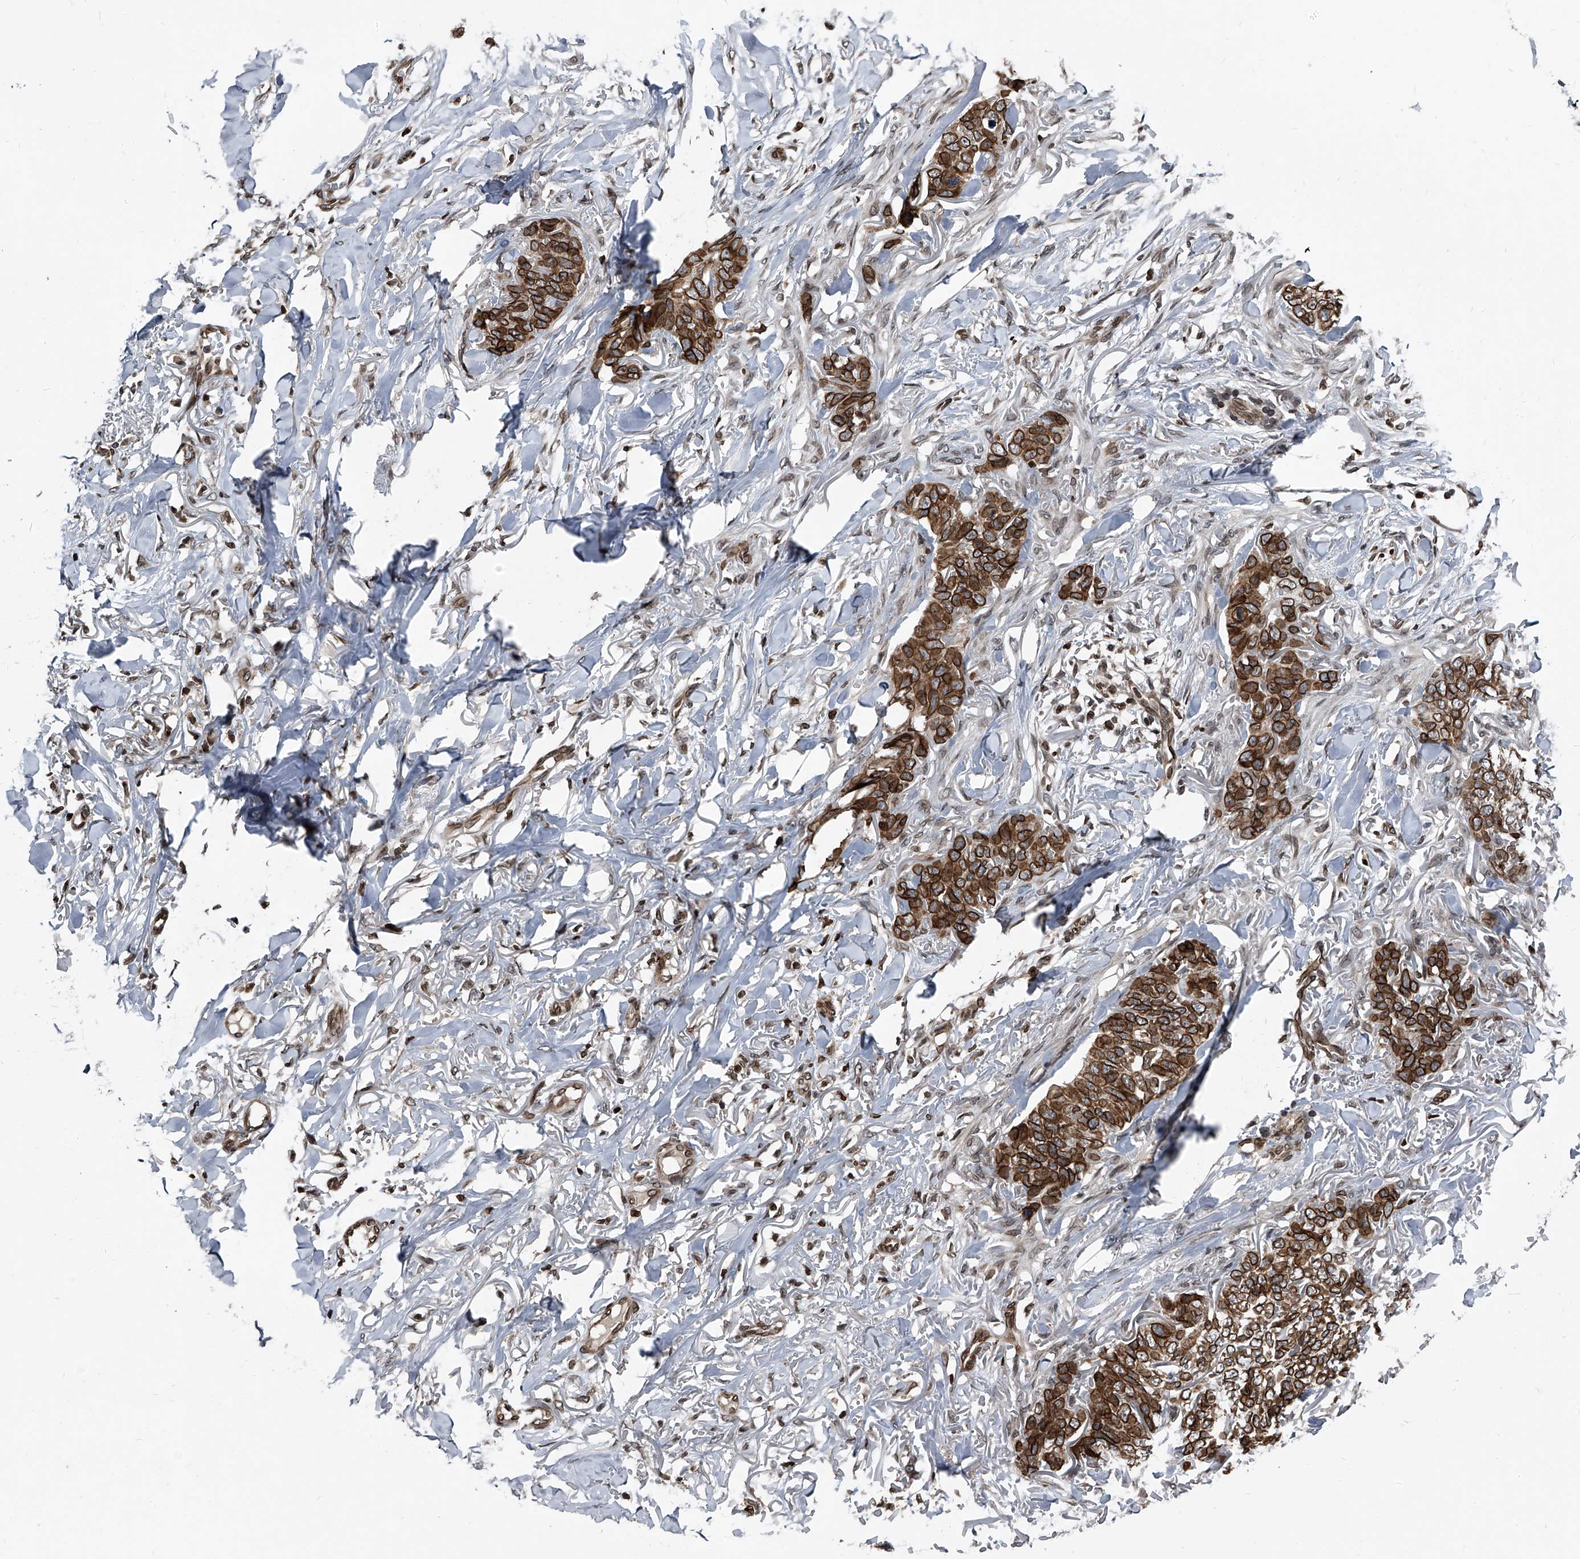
{"staining": {"intensity": "strong", "quantity": ">75%", "location": "cytoplasmic/membranous,nuclear"}, "tissue": "skin cancer", "cell_type": "Tumor cells", "image_type": "cancer", "snomed": [{"axis": "morphology", "description": "Normal tissue, NOS"}, {"axis": "morphology", "description": "Basal cell carcinoma"}, {"axis": "topography", "description": "Skin"}], "caption": "Immunohistochemical staining of skin cancer (basal cell carcinoma) shows strong cytoplasmic/membranous and nuclear protein expression in approximately >75% of tumor cells.", "gene": "PHF20", "patient": {"sex": "male", "age": 77}}